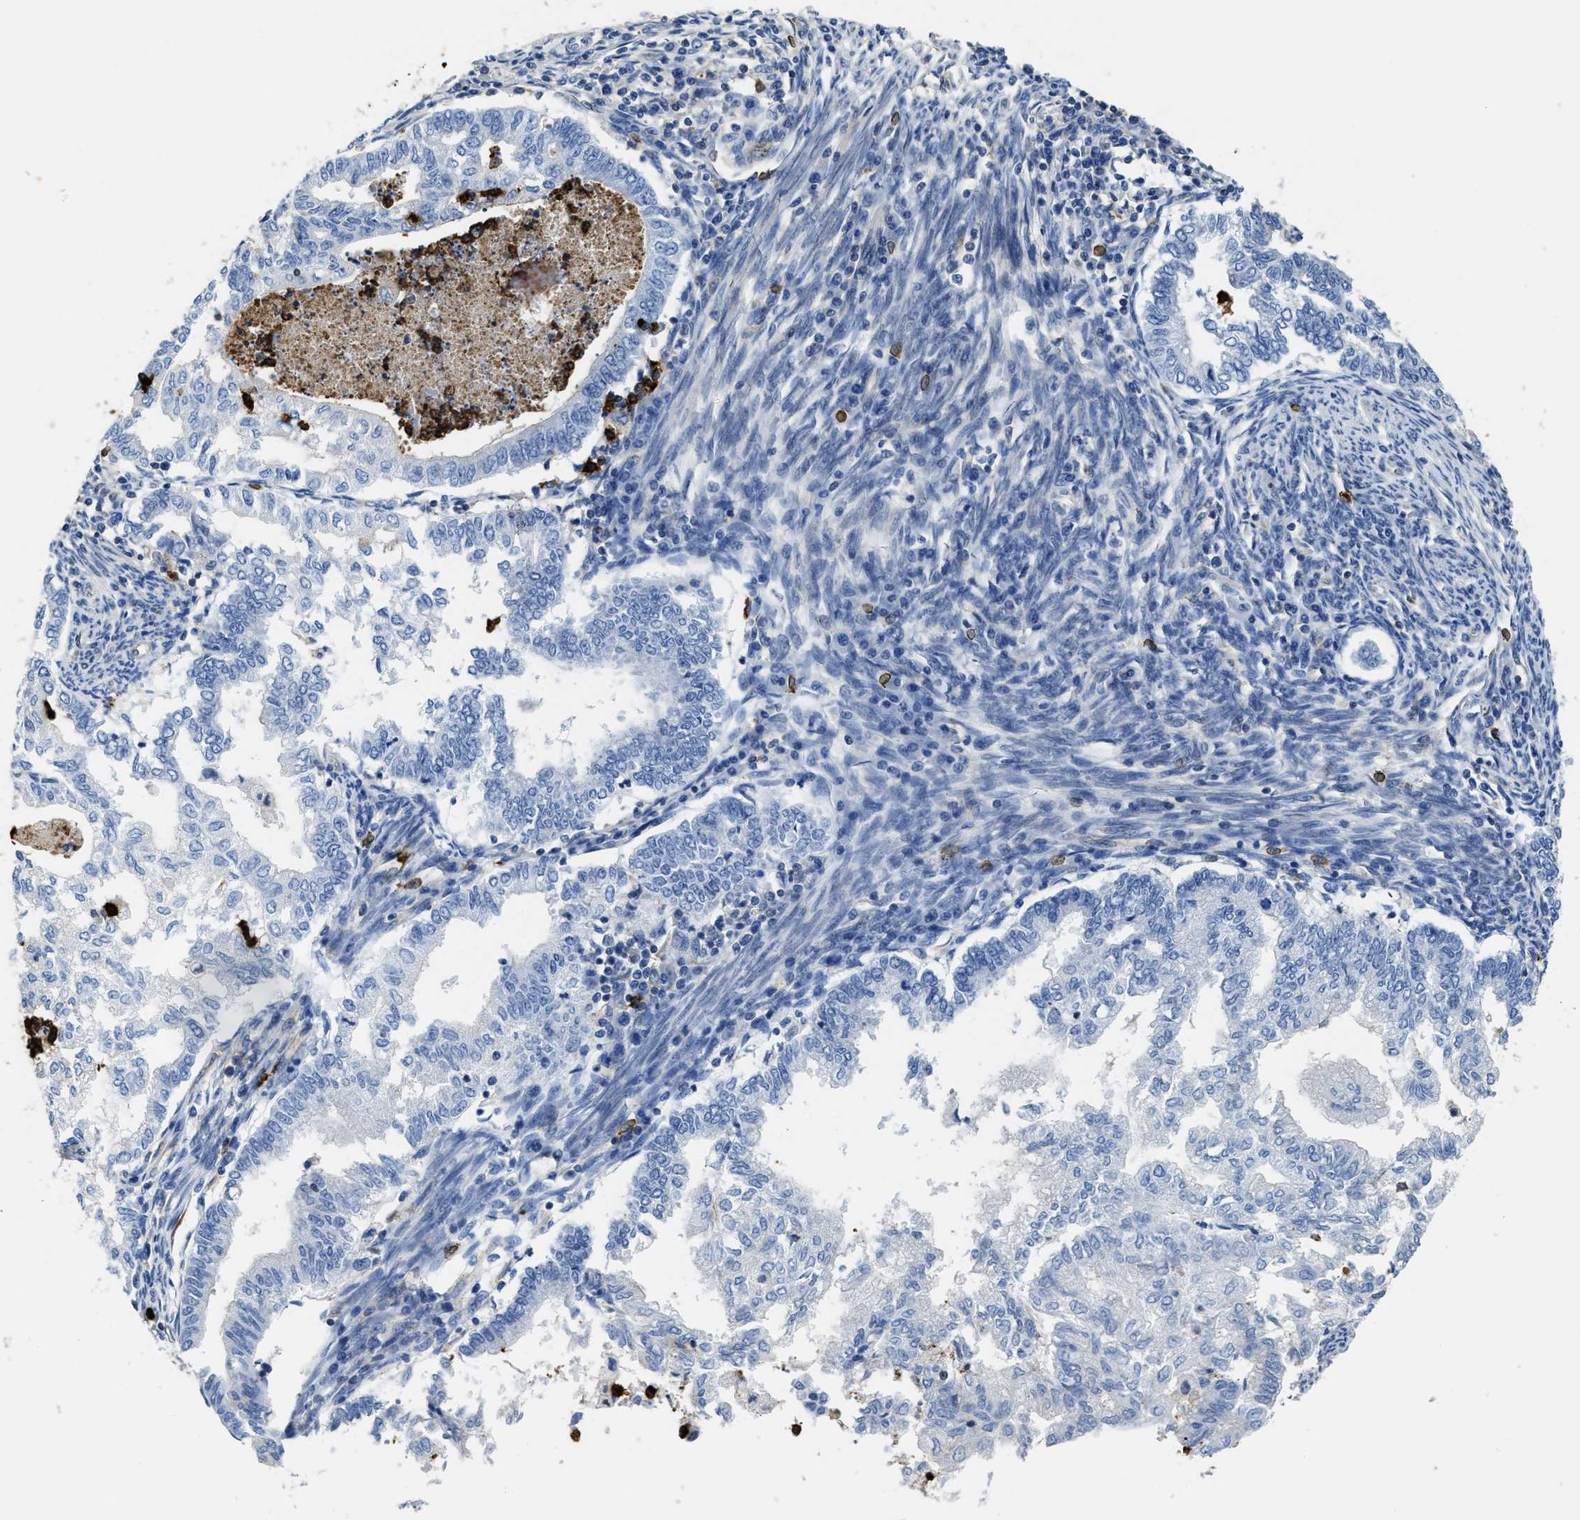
{"staining": {"intensity": "negative", "quantity": "none", "location": "none"}, "tissue": "endometrial cancer", "cell_type": "Tumor cells", "image_type": "cancer", "snomed": [{"axis": "morphology", "description": "Polyp, NOS"}, {"axis": "morphology", "description": "Adenocarcinoma, NOS"}, {"axis": "morphology", "description": "Adenoma, NOS"}, {"axis": "topography", "description": "Endometrium"}], "caption": "A high-resolution histopathology image shows immunohistochemistry staining of endometrial cancer, which demonstrates no significant positivity in tumor cells.", "gene": "TRAF6", "patient": {"sex": "female", "age": 79}}